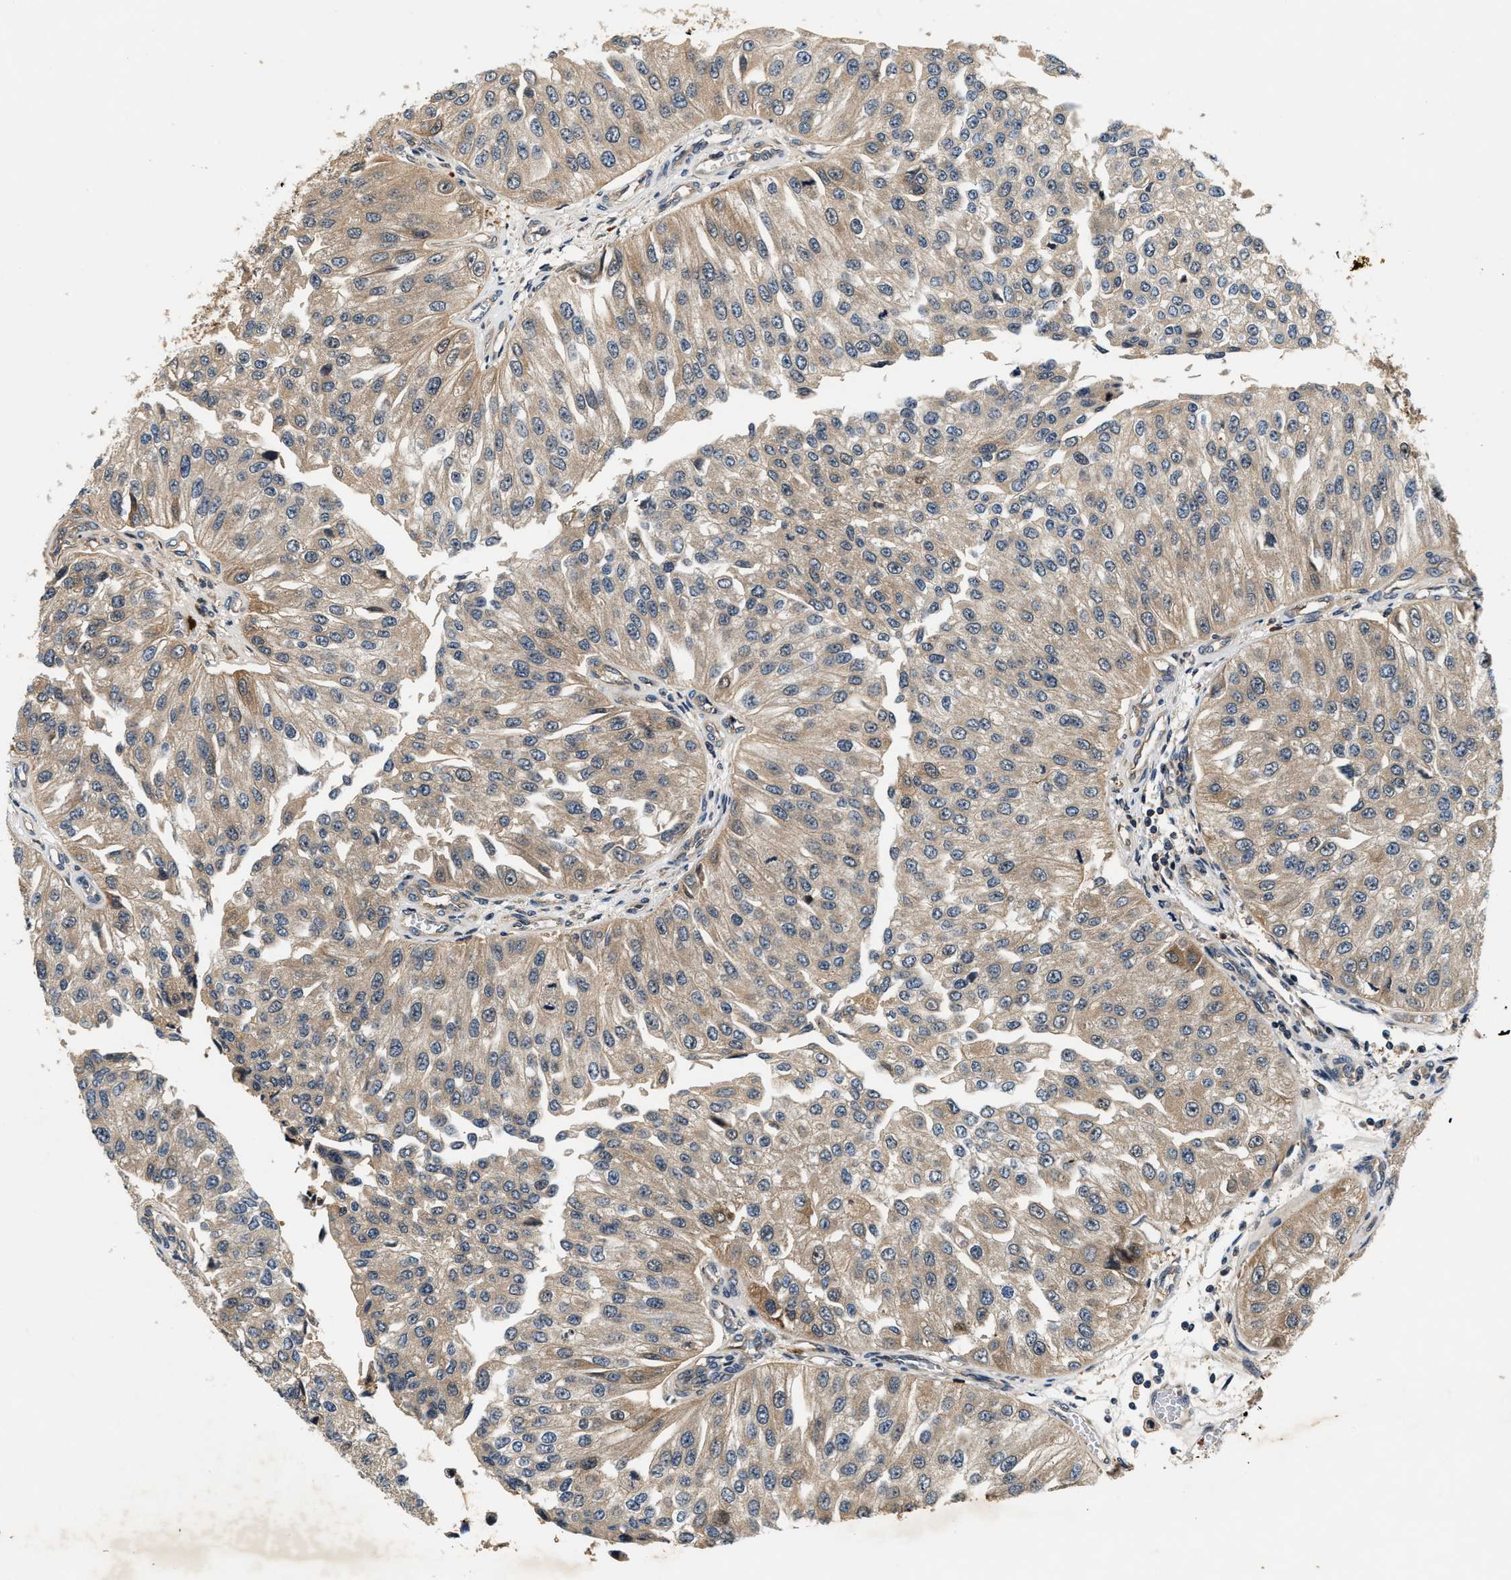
{"staining": {"intensity": "weak", "quantity": ">75%", "location": "cytoplasmic/membranous"}, "tissue": "urothelial cancer", "cell_type": "Tumor cells", "image_type": "cancer", "snomed": [{"axis": "morphology", "description": "Urothelial carcinoma, High grade"}, {"axis": "topography", "description": "Kidney"}, {"axis": "topography", "description": "Urinary bladder"}], "caption": "Human urothelial carcinoma (high-grade) stained with a brown dye reveals weak cytoplasmic/membranous positive expression in about >75% of tumor cells.", "gene": "SAMD9", "patient": {"sex": "male", "age": 77}}